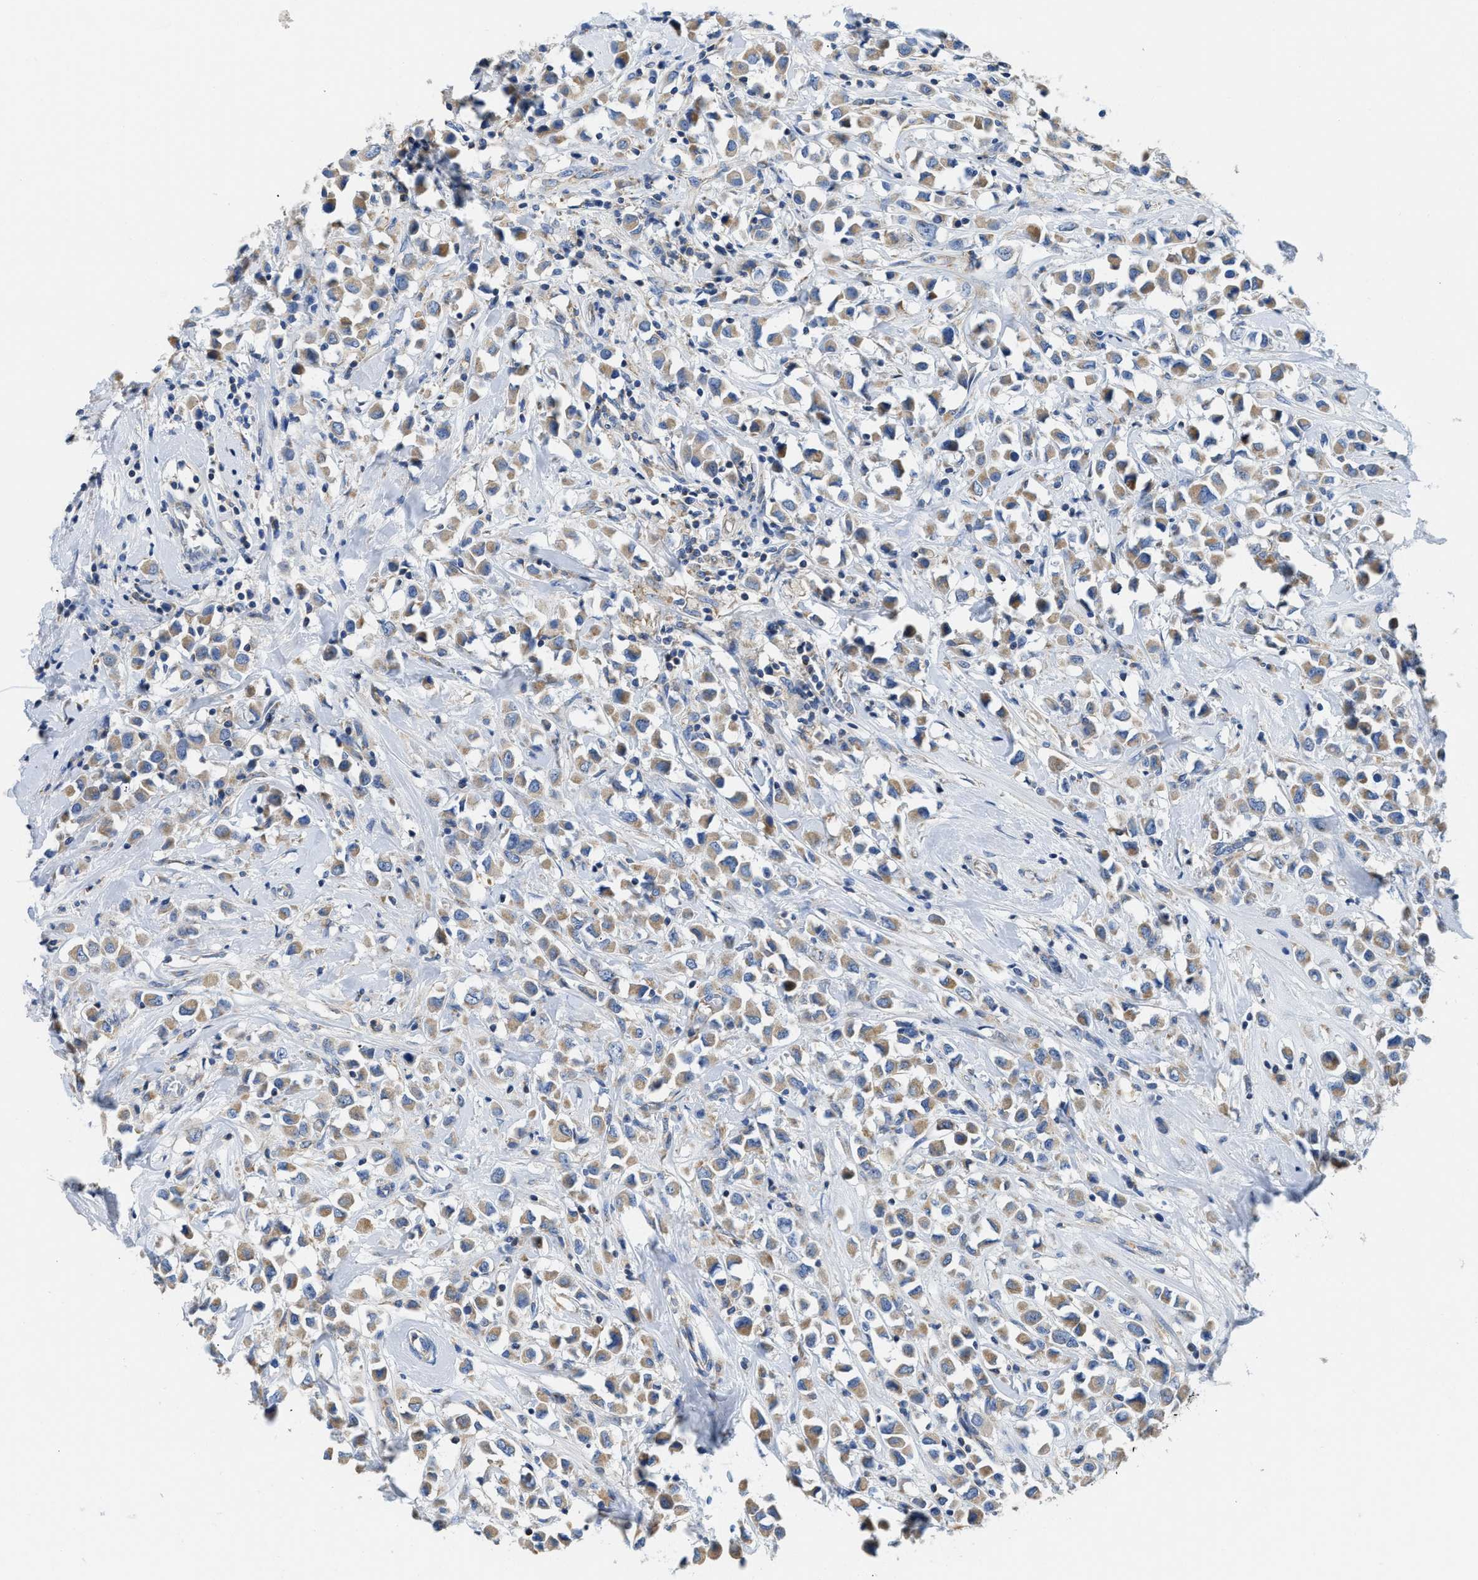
{"staining": {"intensity": "moderate", "quantity": ">75%", "location": "cytoplasmic/membranous"}, "tissue": "breast cancer", "cell_type": "Tumor cells", "image_type": "cancer", "snomed": [{"axis": "morphology", "description": "Duct carcinoma"}, {"axis": "topography", "description": "Breast"}], "caption": "This histopathology image demonstrates IHC staining of breast cancer (invasive ductal carcinoma), with medium moderate cytoplasmic/membranous staining in approximately >75% of tumor cells.", "gene": "SLC25A13", "patient": {"sex": "female", "age": 61}}